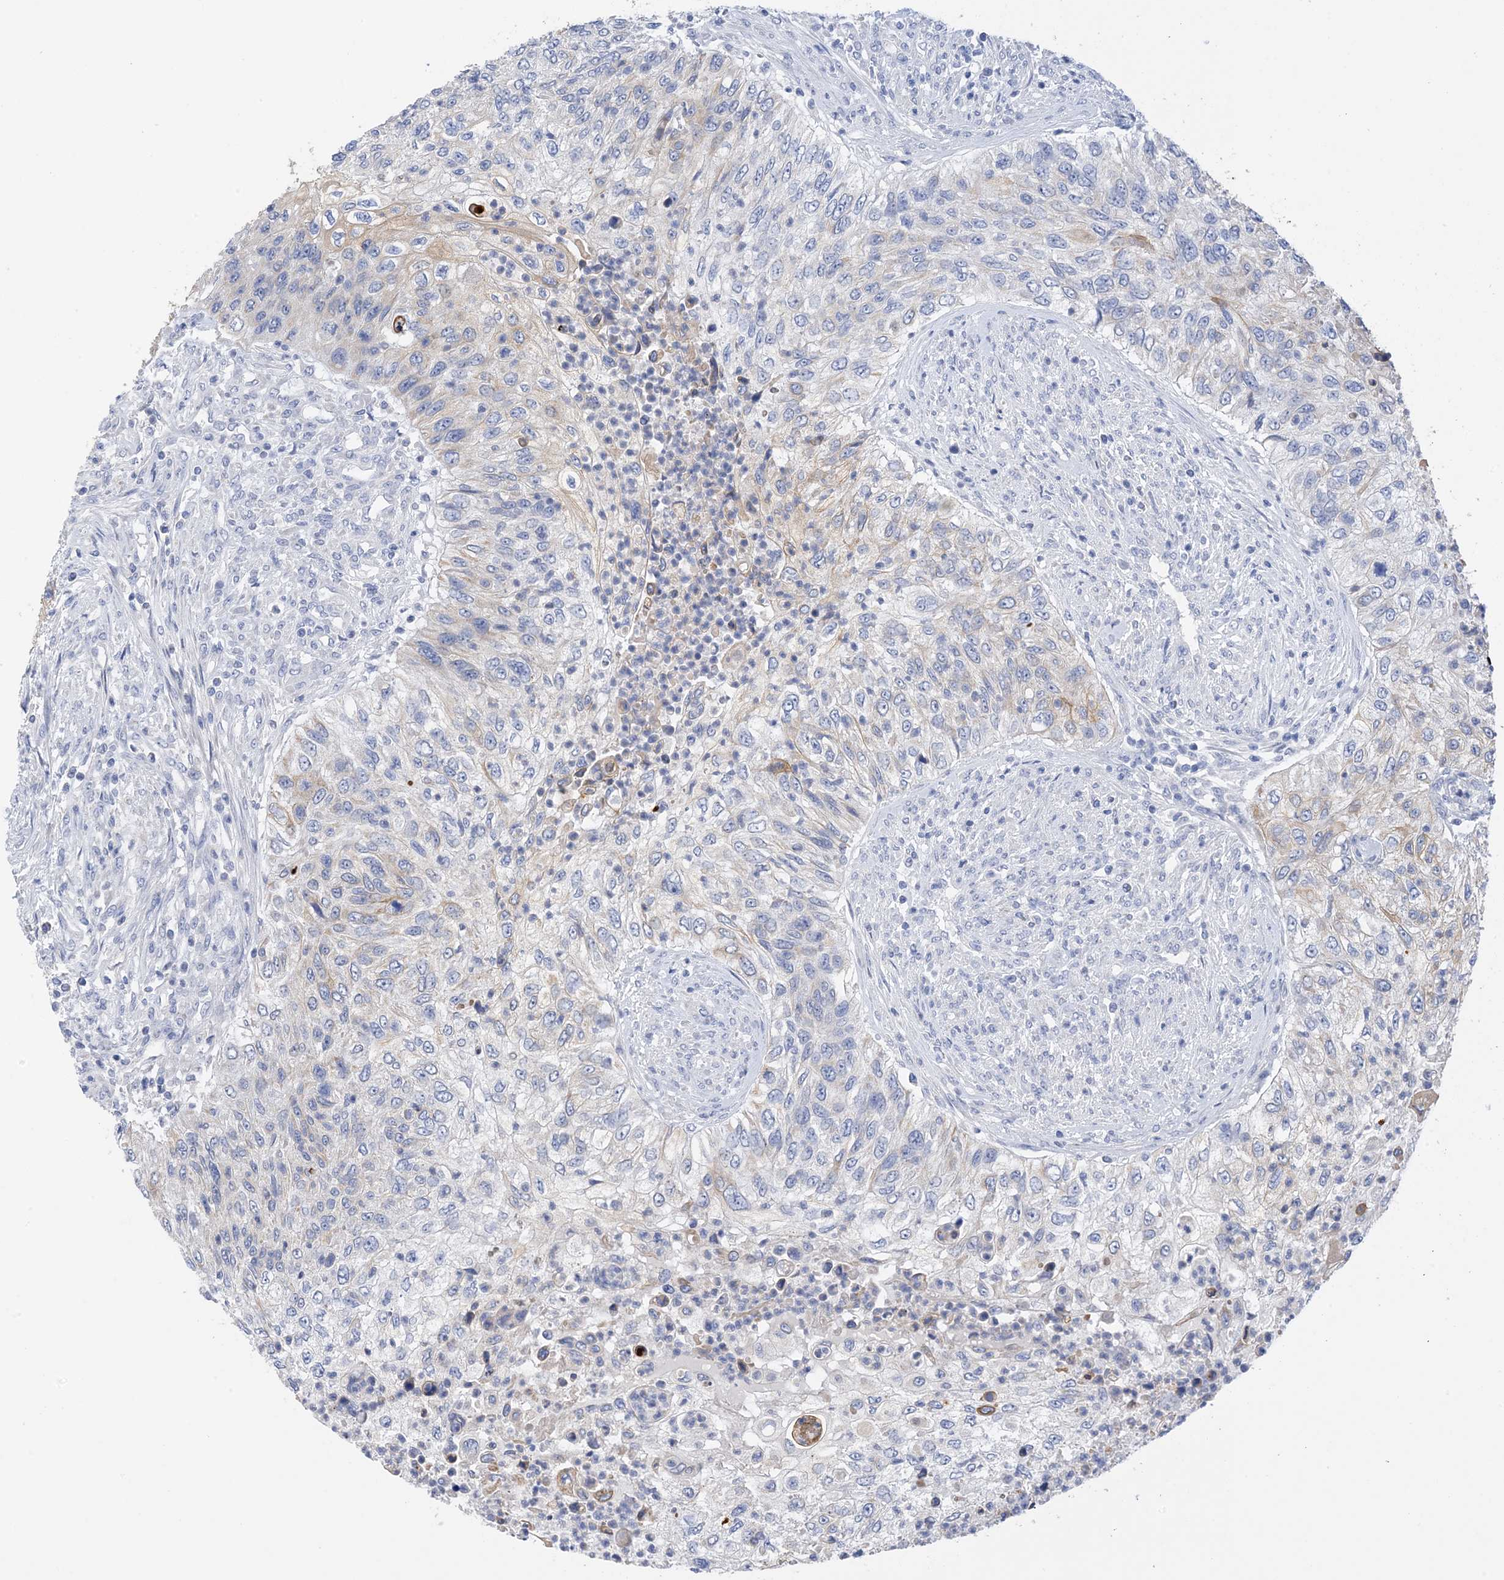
{"staining": {"intensity": "weak", "quantity": "<25%", "location": "cytoplasmic/membranous"}, "tissue": "urothelial cancer", "cell_type": "Tumor cells", "image_type": "cancer", "snomed": [{"axis": "morphology", "description": "Urothelial carcinoma, High grade"}, {"axis": "topography", "description": "Urinary bladder"}], "caption": "The immunohistochemistry (IHC) image has no significant expression in tumor cells of urothelial cancer tissue. Brightfield microscopy of immunohistochemistry (IHC) stained with DAB (3,3'-diaminobenzidine) (brown) and hematoxylin (blue), captured at high magnification.", "gene": "PLK4", "patient": {"sex": "female", "age": 60}}